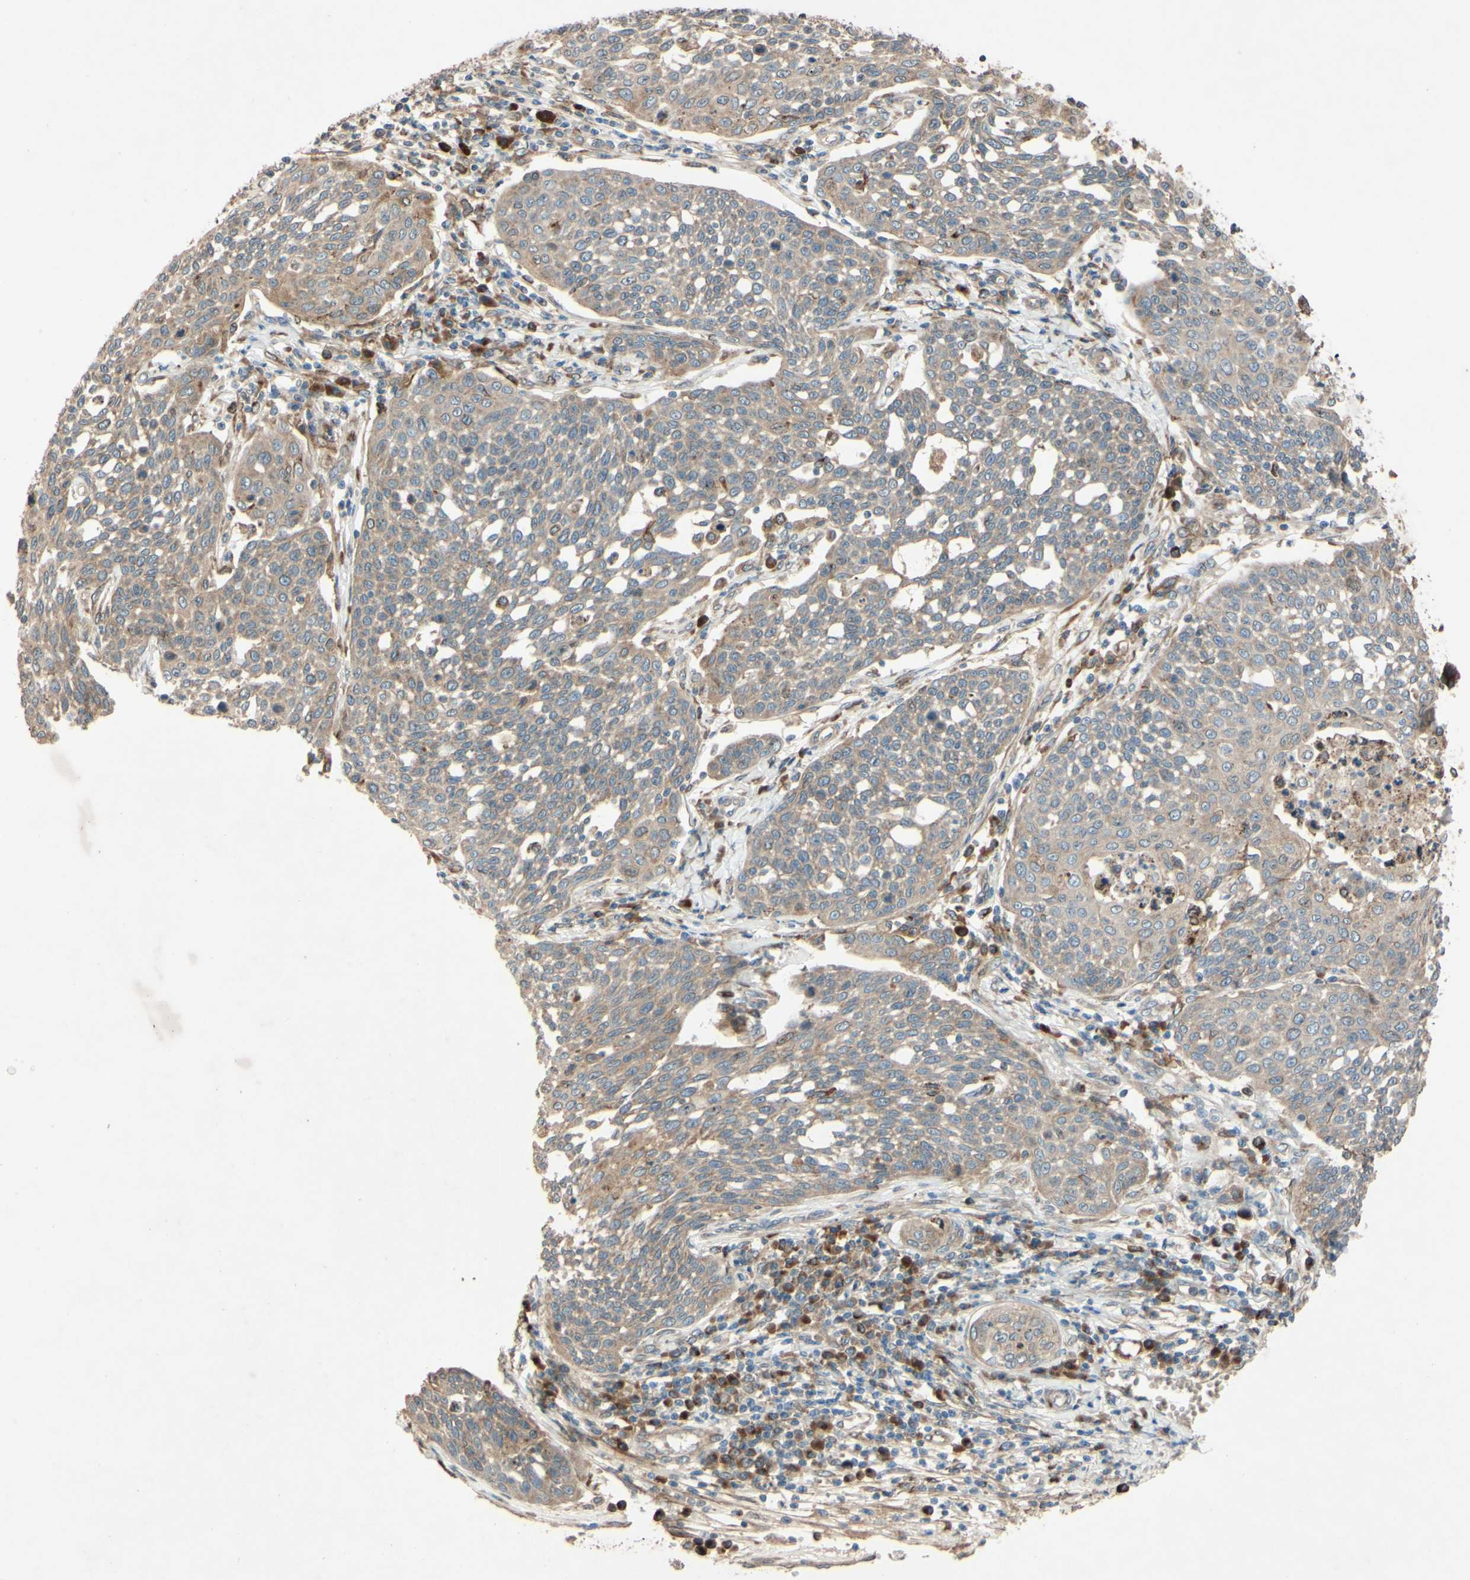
{"staining": {"intensity": "weak", "quantity": ">75%", "location": "cytoplasmic/membranous"}, "tissue": "cervical cancer", "cell_type": "Tumor cells", "image_type": "cancer", "snomed": [{"axis": "morphology", "description": "Squamous cell carcinoma, NOS"}, {"axis": "topography", "description": "Cervix"}], "caption": "DAB (3,3'-diaminobenzidine) immunohistochemical staining of cervical cancer (squamous cell carcinoma) reveals weak cytoplasmic/membranous protein staining in approximately >75% of tumor cells. (Stains: DAB in brown, nuclei in blue, Microscopy: brightfield microscopy at high magnification).", "gene": "PTPRU", "patient": {"sex": "female", "age": 34}}